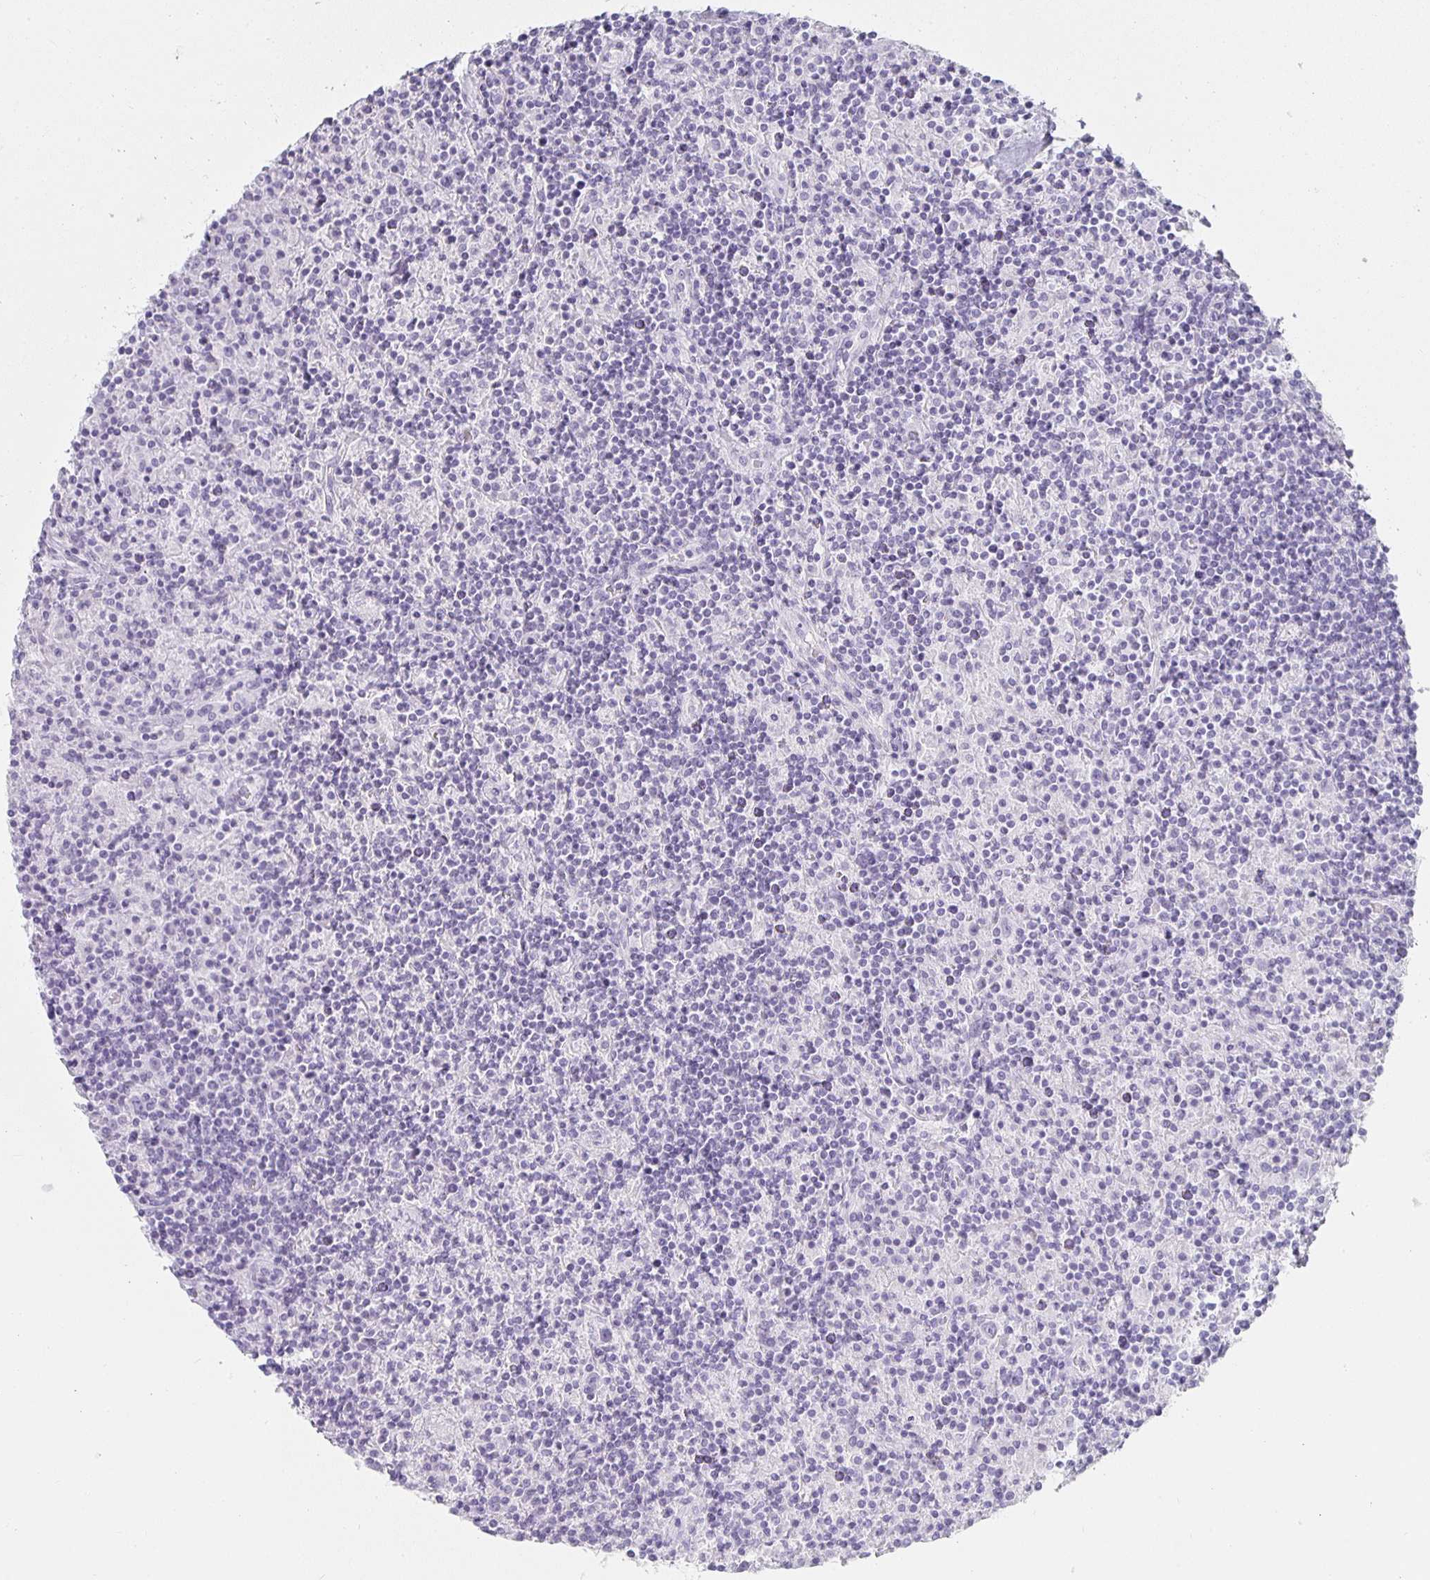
{"staining": {"intensity": "negative", "quantity": "none", "location": "none"}, "tissue": "lymphoma", "cell_type": "Tumor cells", "image_type": "cancer", "snomed": [{"axis": "morphology", "description": "Hodgkin's disease, NOS"}, {"axis": "topography", "description": "Lymph node"}], "caption": "Tumor cells are negative for protein expression in human Hodgkin's disease.", "gene": "TPSD1", "patient": {"sex": "male", "age": 70}}